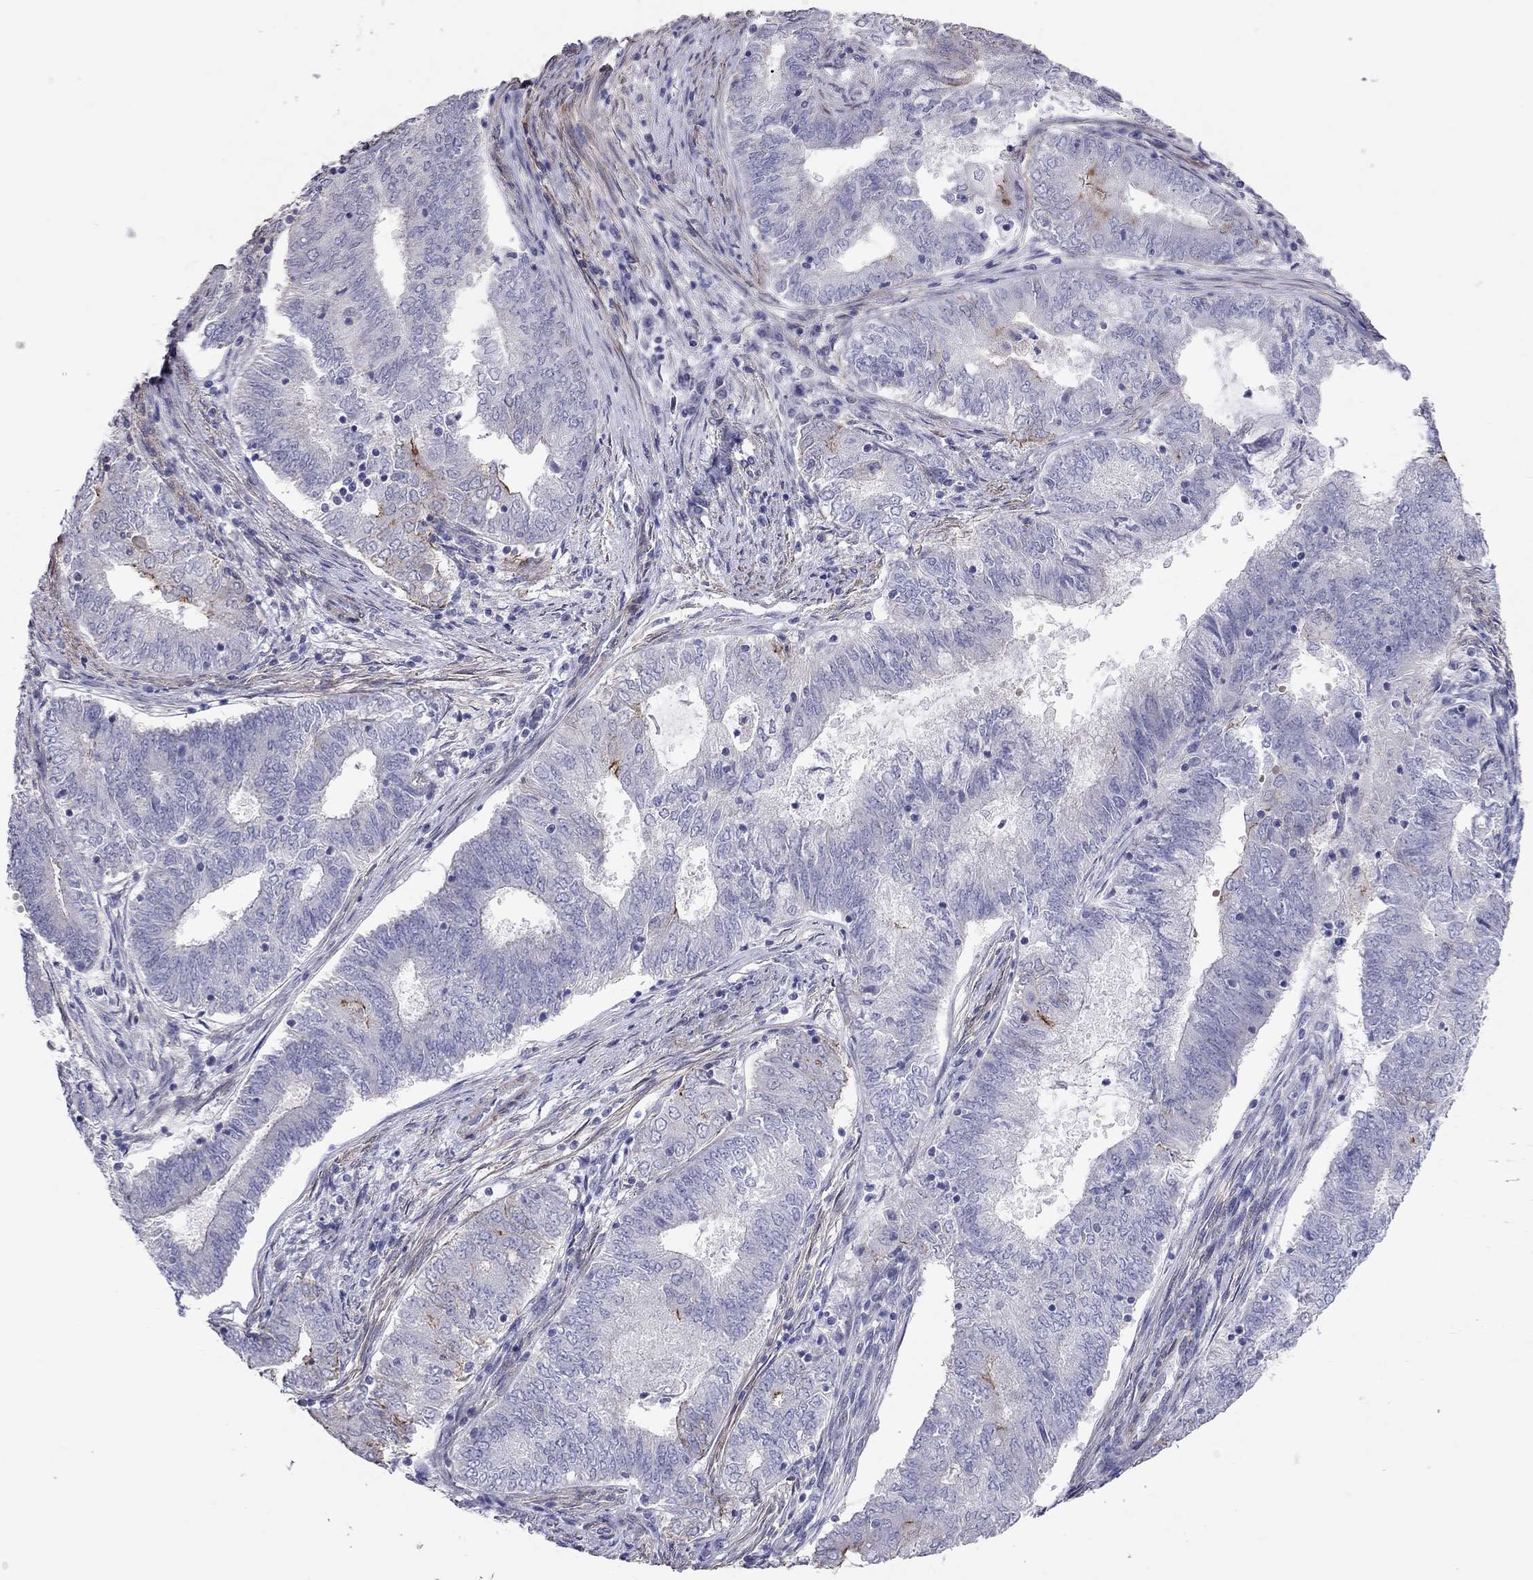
{"staining": {"intensity": "negative", "quantity": "none", "location": "none"}, "tissue": "endometrial cancer", "cell_type": "Tumor cells", "image_type": "cancer", "snomed": [{"axis": "morphology", "description": "Adenocarcinoma, NOS"}, {"axis": "topography", "description": "Endometrium"}], "caption": "This histopathology image is of endometrial cancer stained with immunohistochemistry to label a protein in brown with the nuclei are counter-stained blue. There is no expression in tumor cells.", "gene": "SYTL2", "patient": {"sex": "female", "age": 62}}